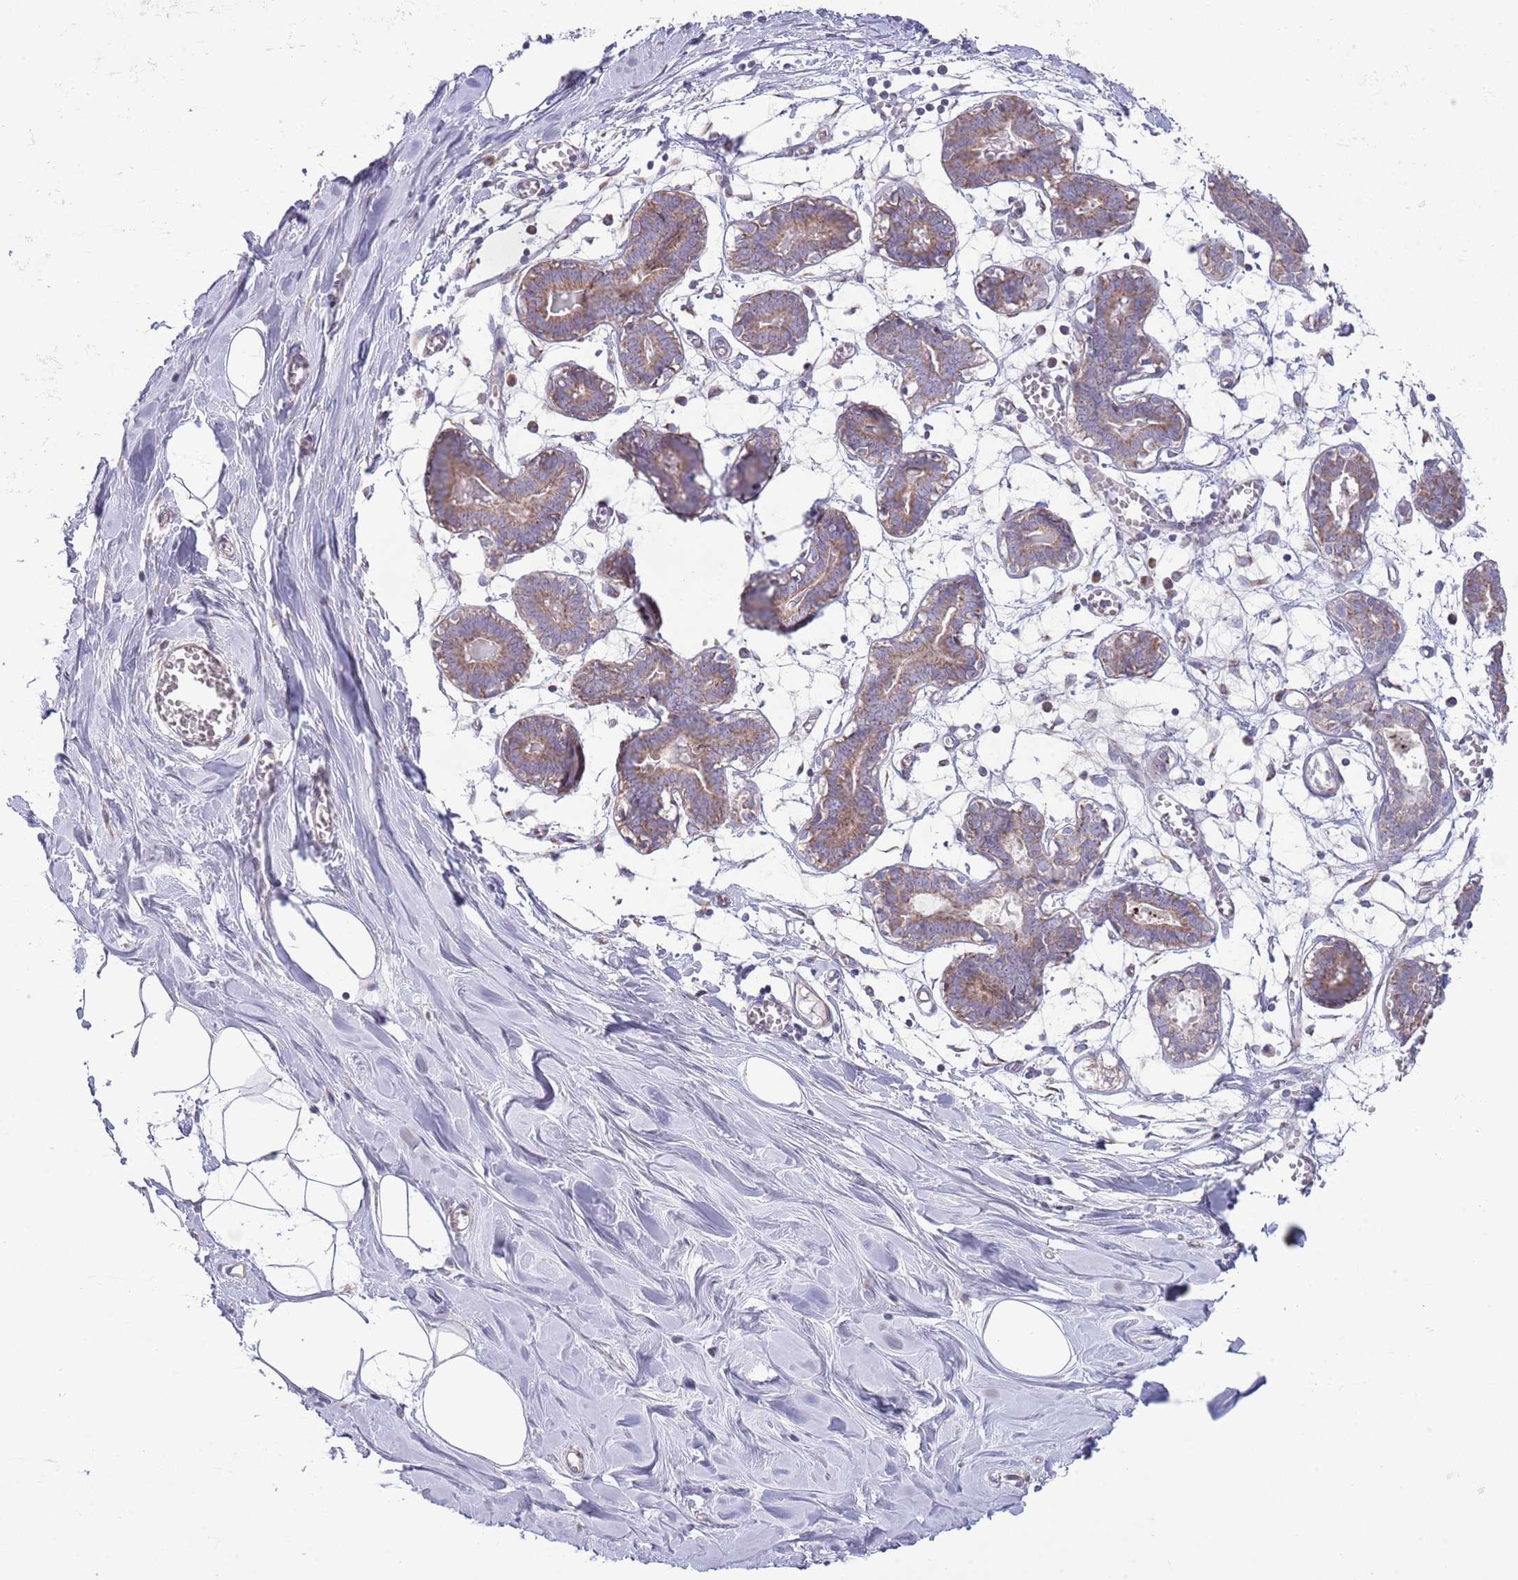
{"staining": {"intensity": "negative", "quantity": "none", "location": "none"}, "tissue": "breast", "cell_type": "Adipocytes", "image_type": "normal", "snomed": [{"axis": "morphology", "description": "Normal tissue, NOS"}, {"axis": "topography", "description": "Breast"}], "caption": "Immunohistochemical staining of benign human breast exhibits no significant staining in adipocytes.", "gene": "TOMM5", "patient": {"sex": "female", "age": 27}}